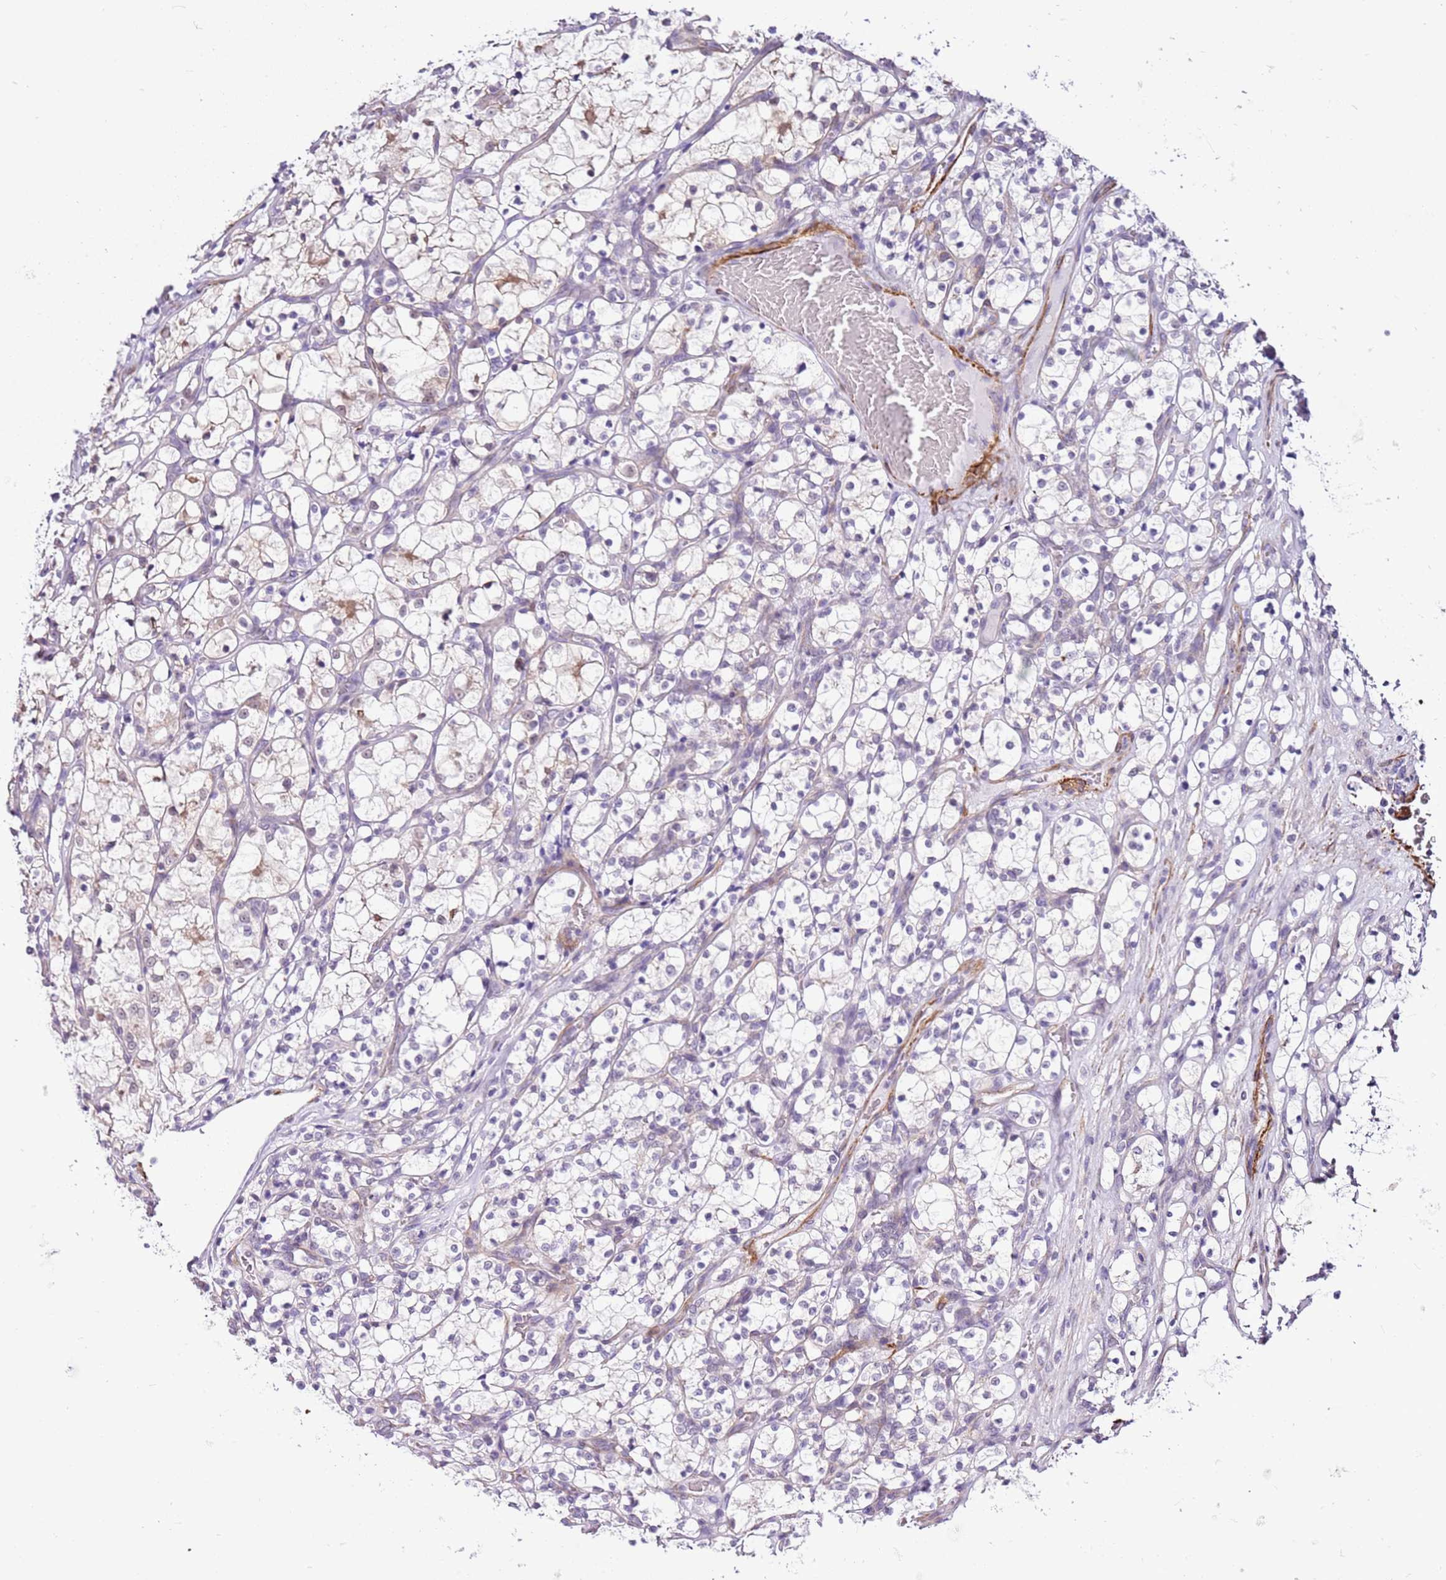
{"staining": {"intensity": "weak", "quantity": "<25%", "location": "cytoplasmic/membranous"}, "tissue": "renal cancer", "cell_type": "Tumor cells", "image_type": "cancer", "snomed": [{"axis": "morphology", "description": "Adenocarcinoma, NOS"}, {"axis": "topography", "description": "Kidney"}], "caption": "High power microscopy image of an IHC image of renal cancer (adenocarcinoma), revealing no significant positivity in tumor cells. (IHC, brightfield microscopy, high magnification).", "gene": "SMIM4", "patient": {"sex": "female", "age": 69}}